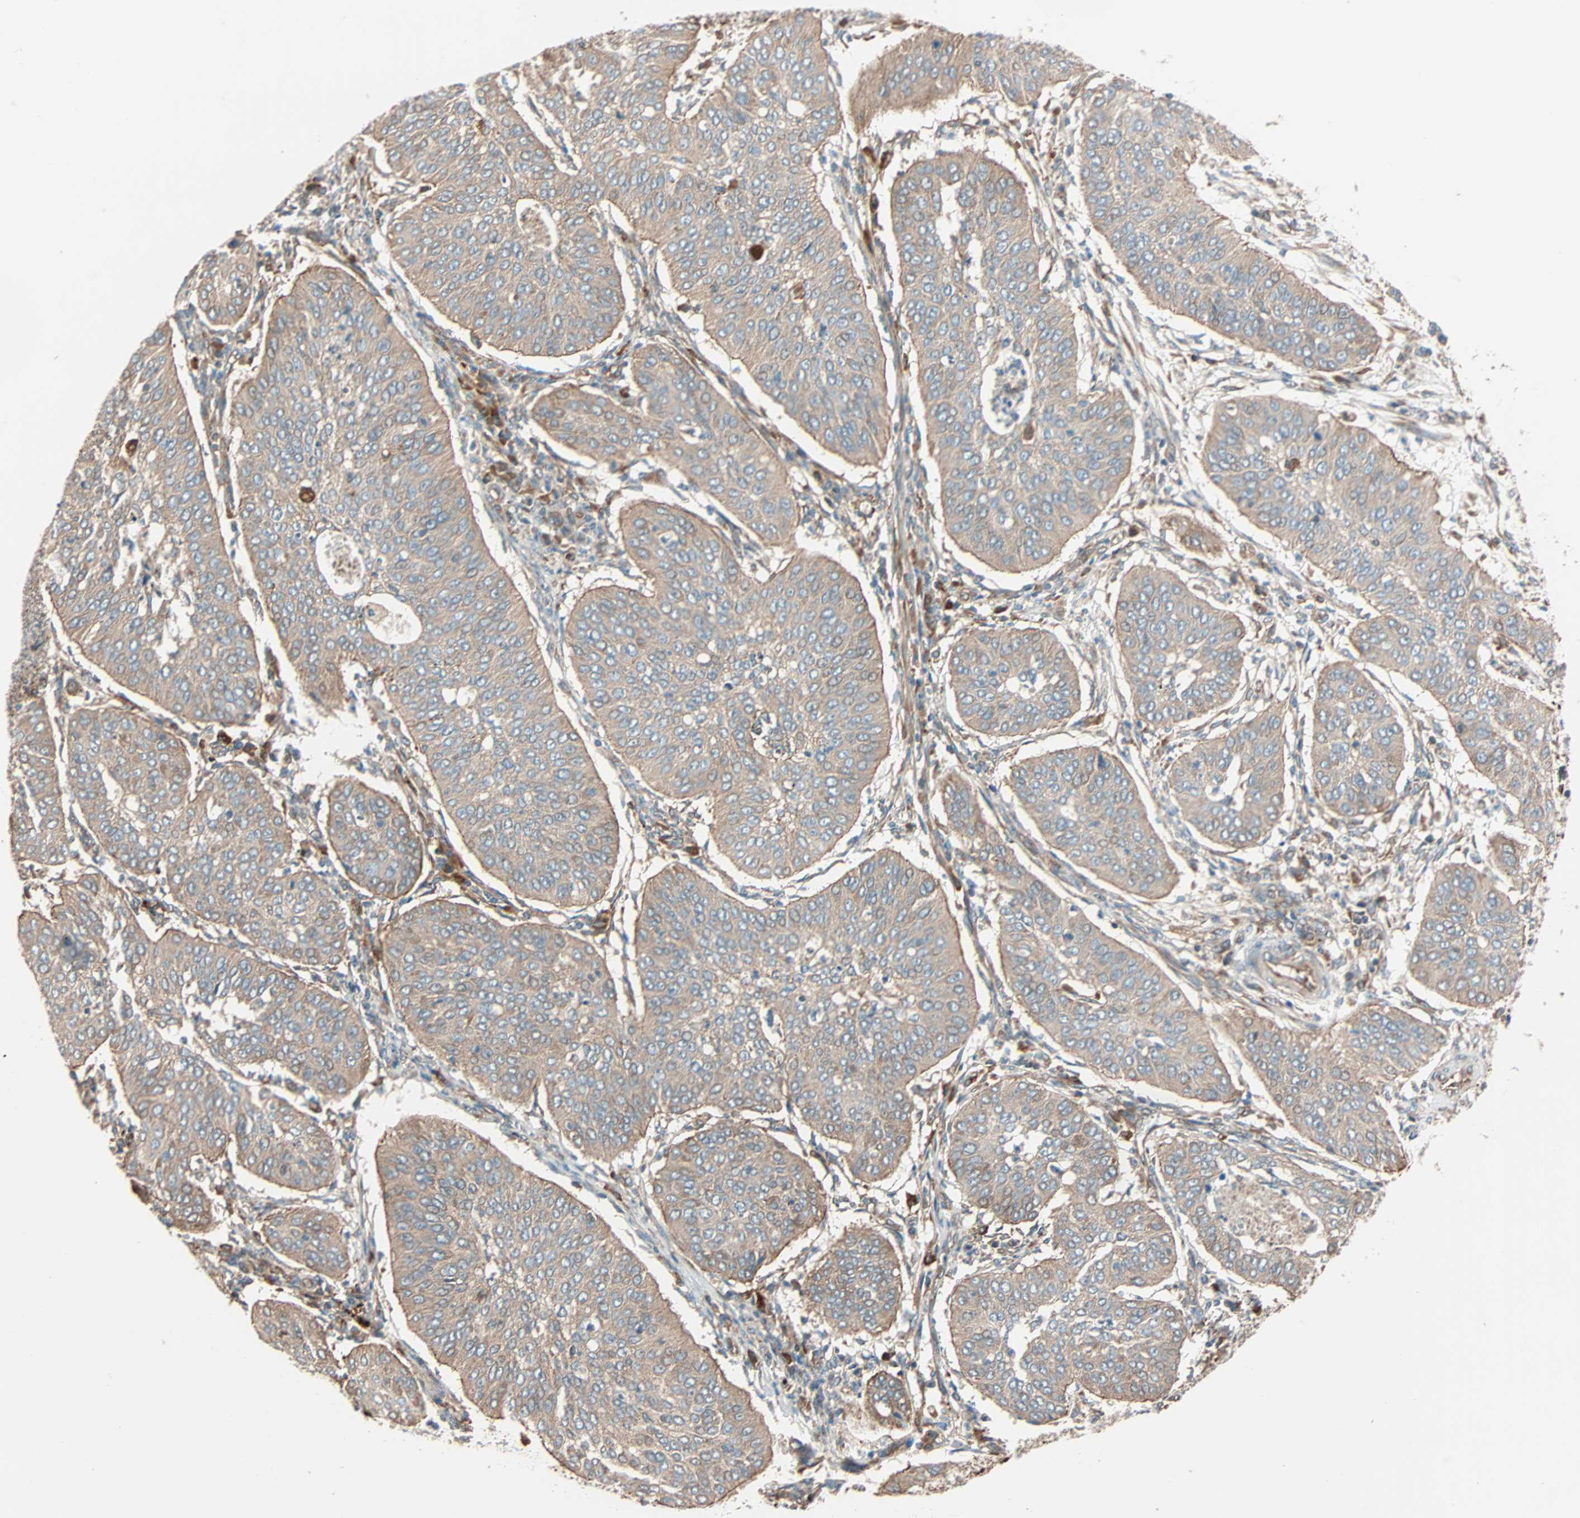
{"staining": {"intensity": "weak", "quantity": ">75%", "location": "cytoplasmic/membranous"}, "tissue": "cervical cancer", "cell_type": "Tumor cells", "image_type": "cancer", "snomed": [{"axis": "morphology", "description": "Normal tissue, NOS"}, {"axis": "morphology", "description": "Squamous cell carcinoma, NOS"}, {"axis": "topography", "description": "Cervix"}], "caption": "Immunohistochemistry histopathology image of neoplastic tissue: squamous cell carcinoma (cervical) stained using immunohistochemistry reveals low levels of weak protein expression localized specifically in the cytoplasmic/membranous of tumor cells, appearing as a cytoplasmic/membranous brown color.", "gene": "PHYH", "patient": {"sex": "female", "age": 39}}